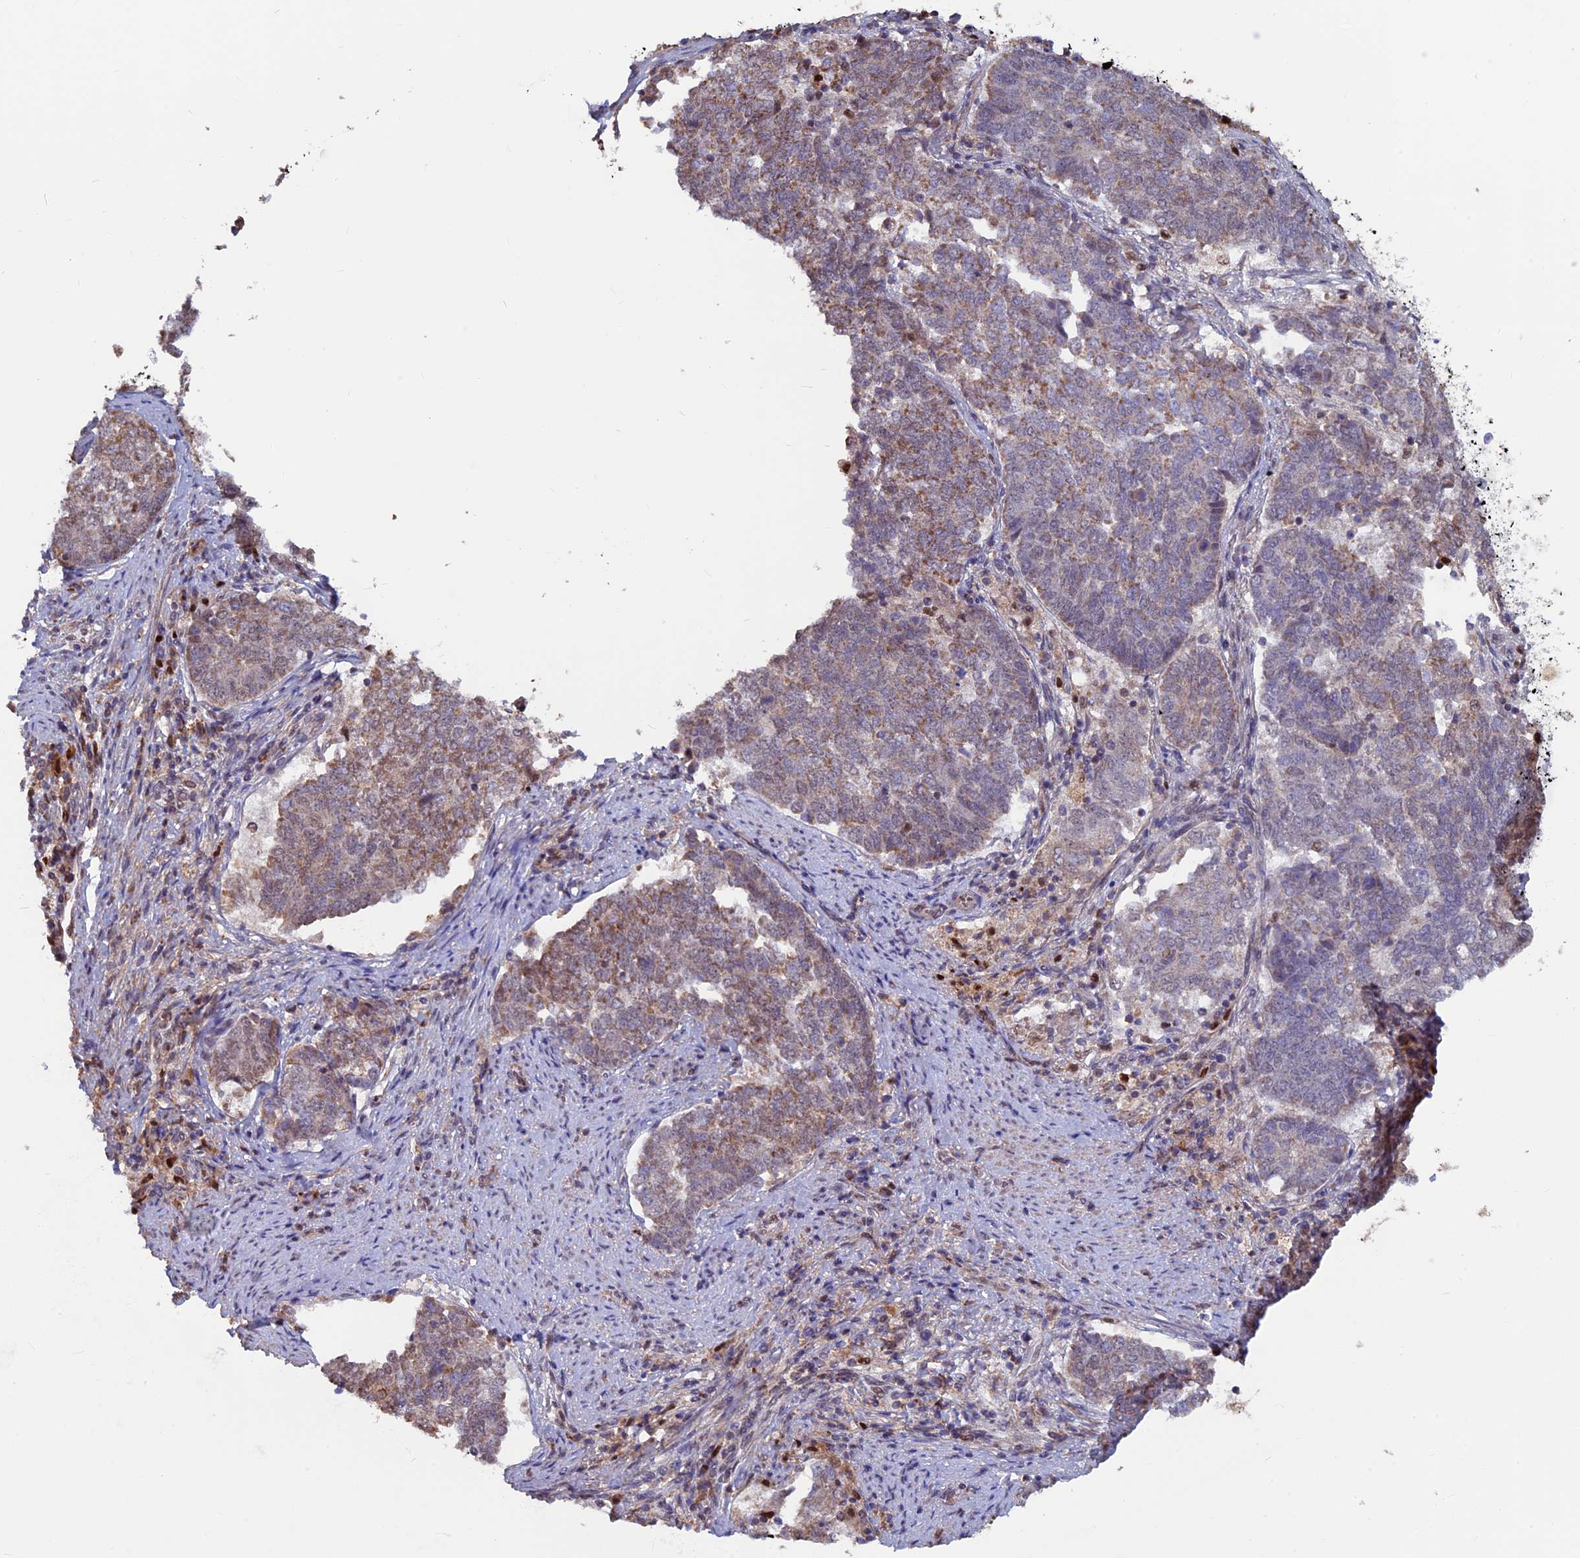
{"staining": {"intensity": "weak", "quantity": ">75%", "location": "cytoplasmic/membranous"}, "tissue": "endometrial cancer", "cell_type": "Tumor cells", "image_type": "cancer", "snomed": [{"axis": "morphology", "description": "Adenocarcinoma, NOS"}, {"axis": "topography", "description": "Endometrium"}], "caption": "Protein staining of endometrial cancer (adenocarcinoma) tissue demonstrates weak cytoplasmic/membranous staining in about >75% of tumor cells. Using DAB (brown) and hematoxylin (blue) stains, captured at high magnification using brightfield microscopy.", "gene": "ACSS1", "patient": {"sex": "female", "age": 80}}